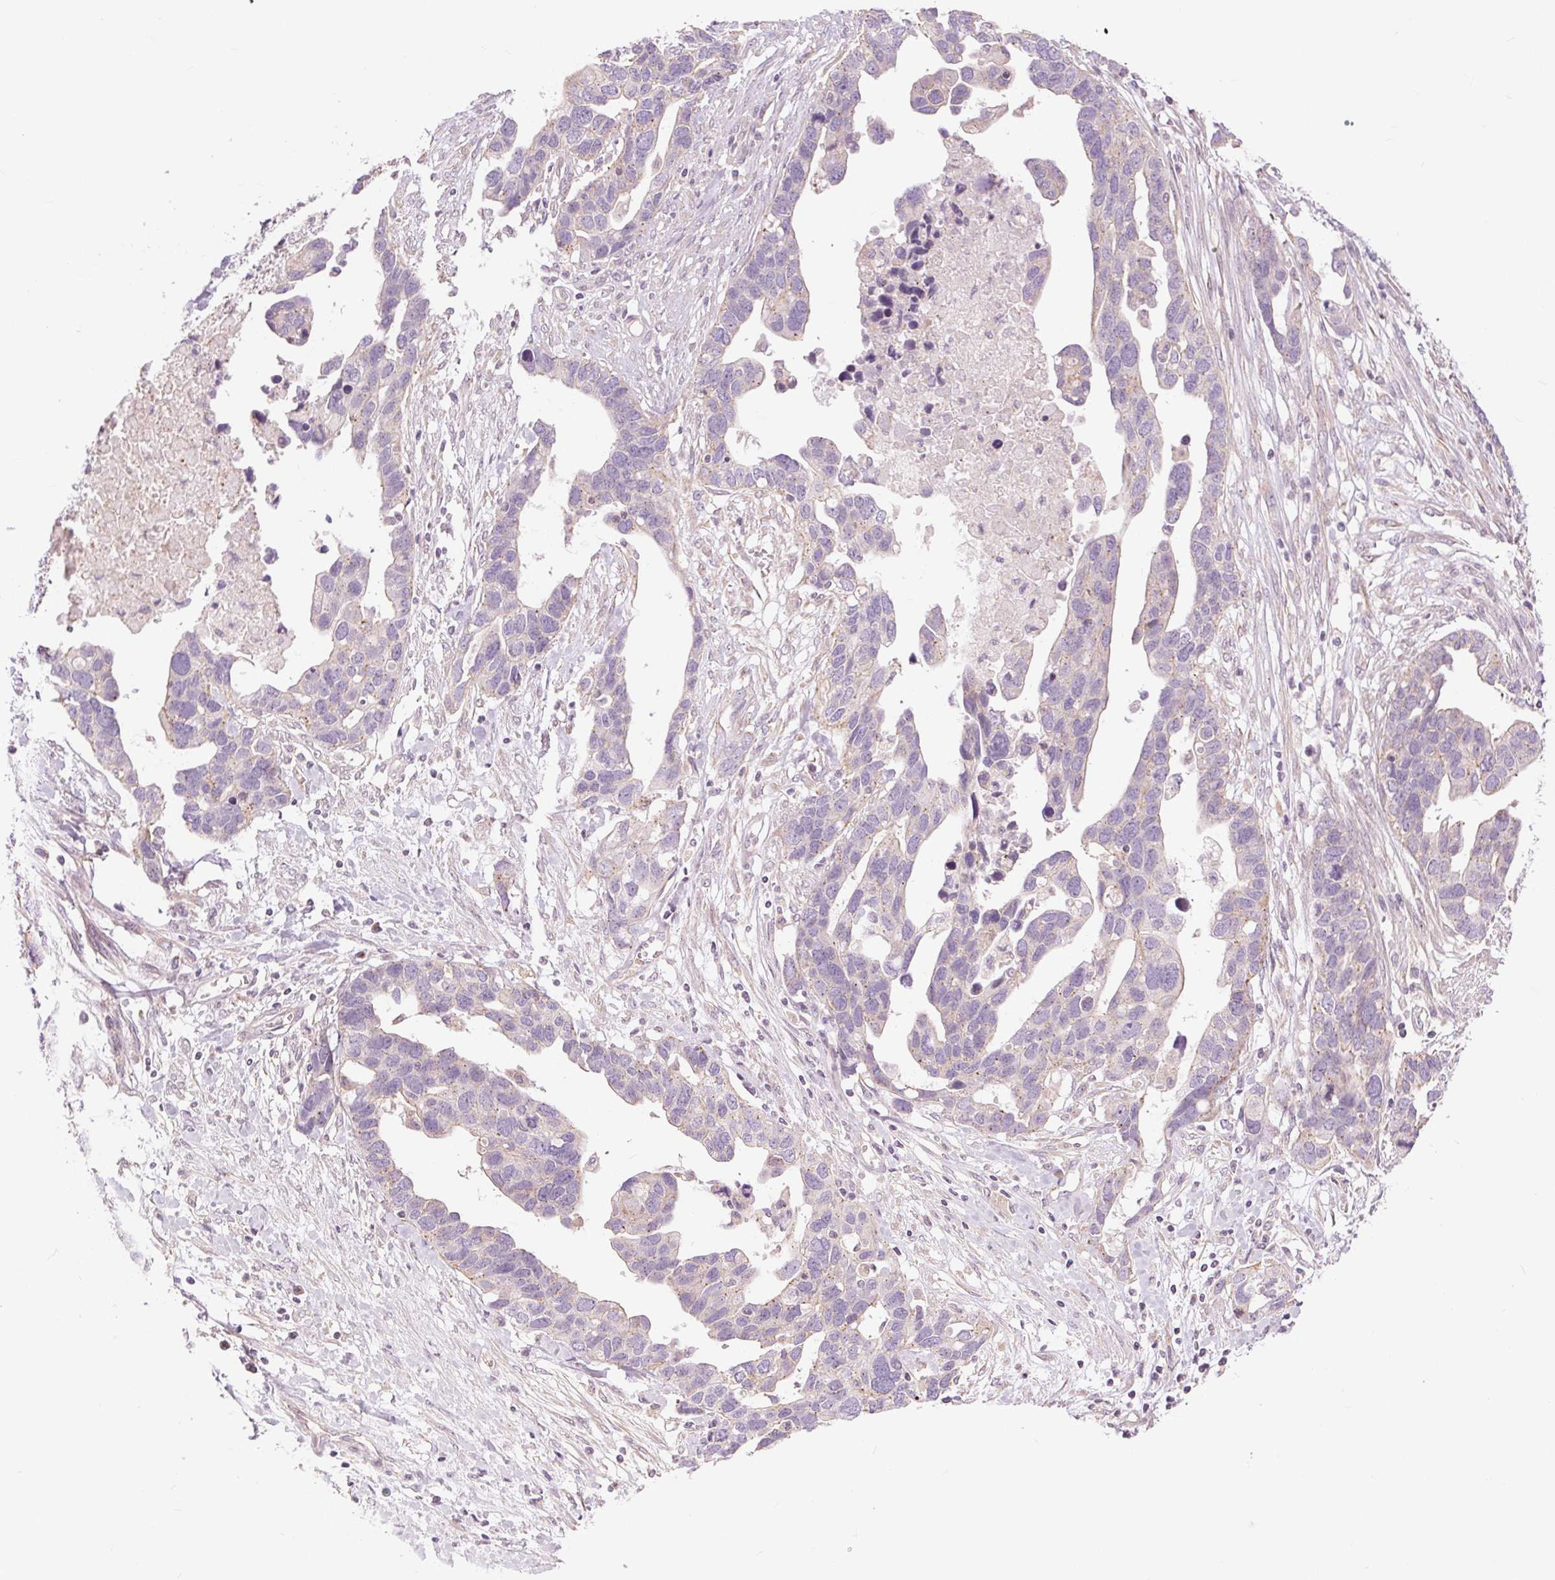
{"staining": {"intensity": "negative", "quantity": "none", "location": "none"}, "tissue": "ovarian cancer", "cell_type": "Tumor cells", "image_type": "cancer", "snomed": [{"axis": "morphology", "description": "Cystadenocarcinoma, serous, NOS"}, {"axis": "topography", "description": "Ovary"}], "caption": "This image is of ovarian cancer stained with immunohistochemistry to label a protein in brown with the nuclei are counter-stained blue. There is no positivity in tumor cells. The staining is performed using DAB (3,3'-diaminobenzidine) brown chromogen with nuclei counter-stained in using hematoxylin.", "gene": "CTNNA3", "patient": {"sex": "female", "age": 54}}